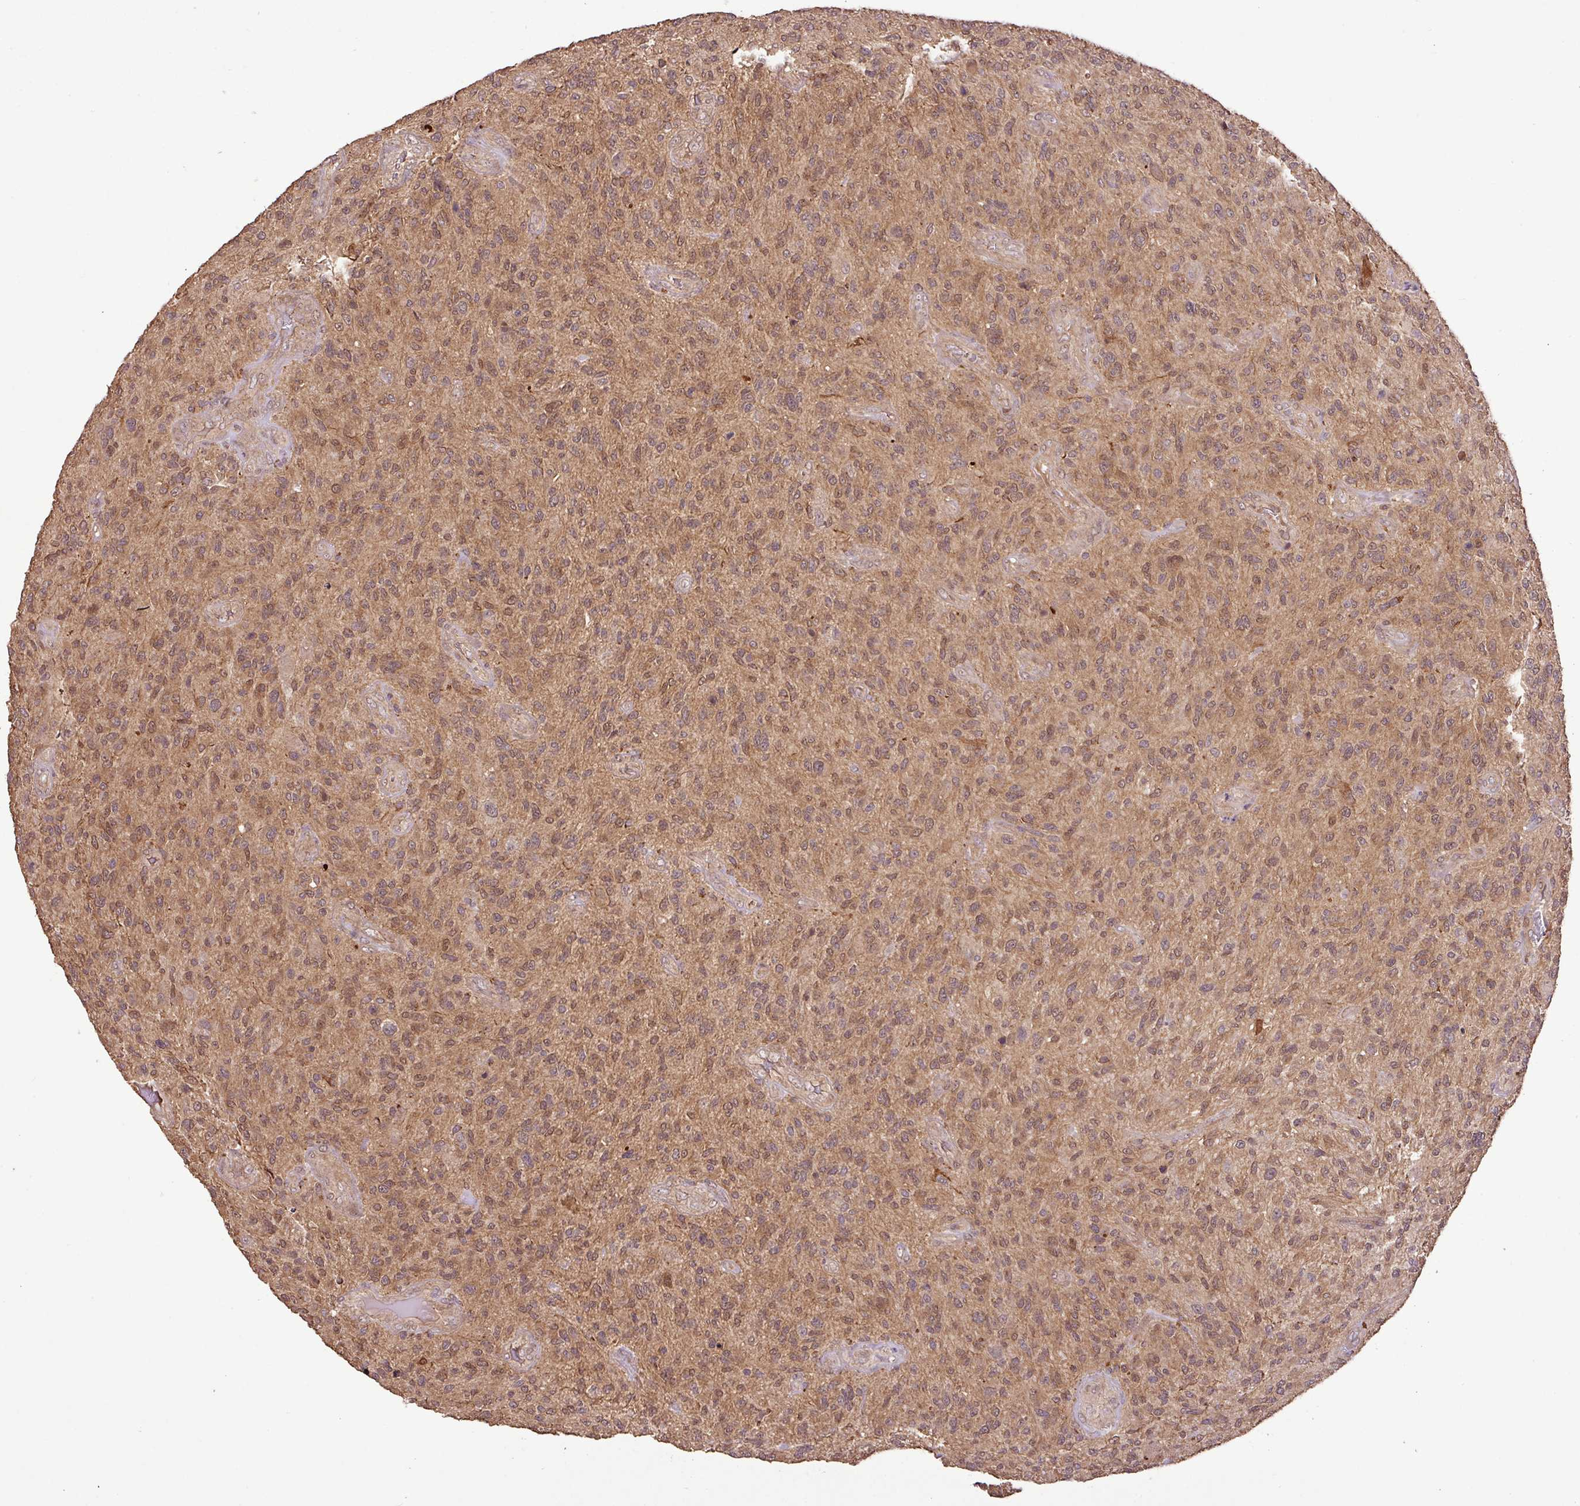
{"staining": {"intensity": "moderate", "quantity": ">75%", "location": "cytoplasmic/membranous,nuclear"}, "tissue": "glioma", "cell_type": "Tumor cells", "image_type": "cancer", "snomed": [{"axis": "morphology", "description": "Glioma, malignant, High grade"}, {"axis": "topography", "description": "Brain"}], "caption": "High-grade glioma (malignant) stained with a brown dye shows moderate cytoplasmic/membranous and nuclear positive positivity in about >75% of tumor cells.", "gene": "FAIM", "patient": {"sex": "male", "age": 47}}